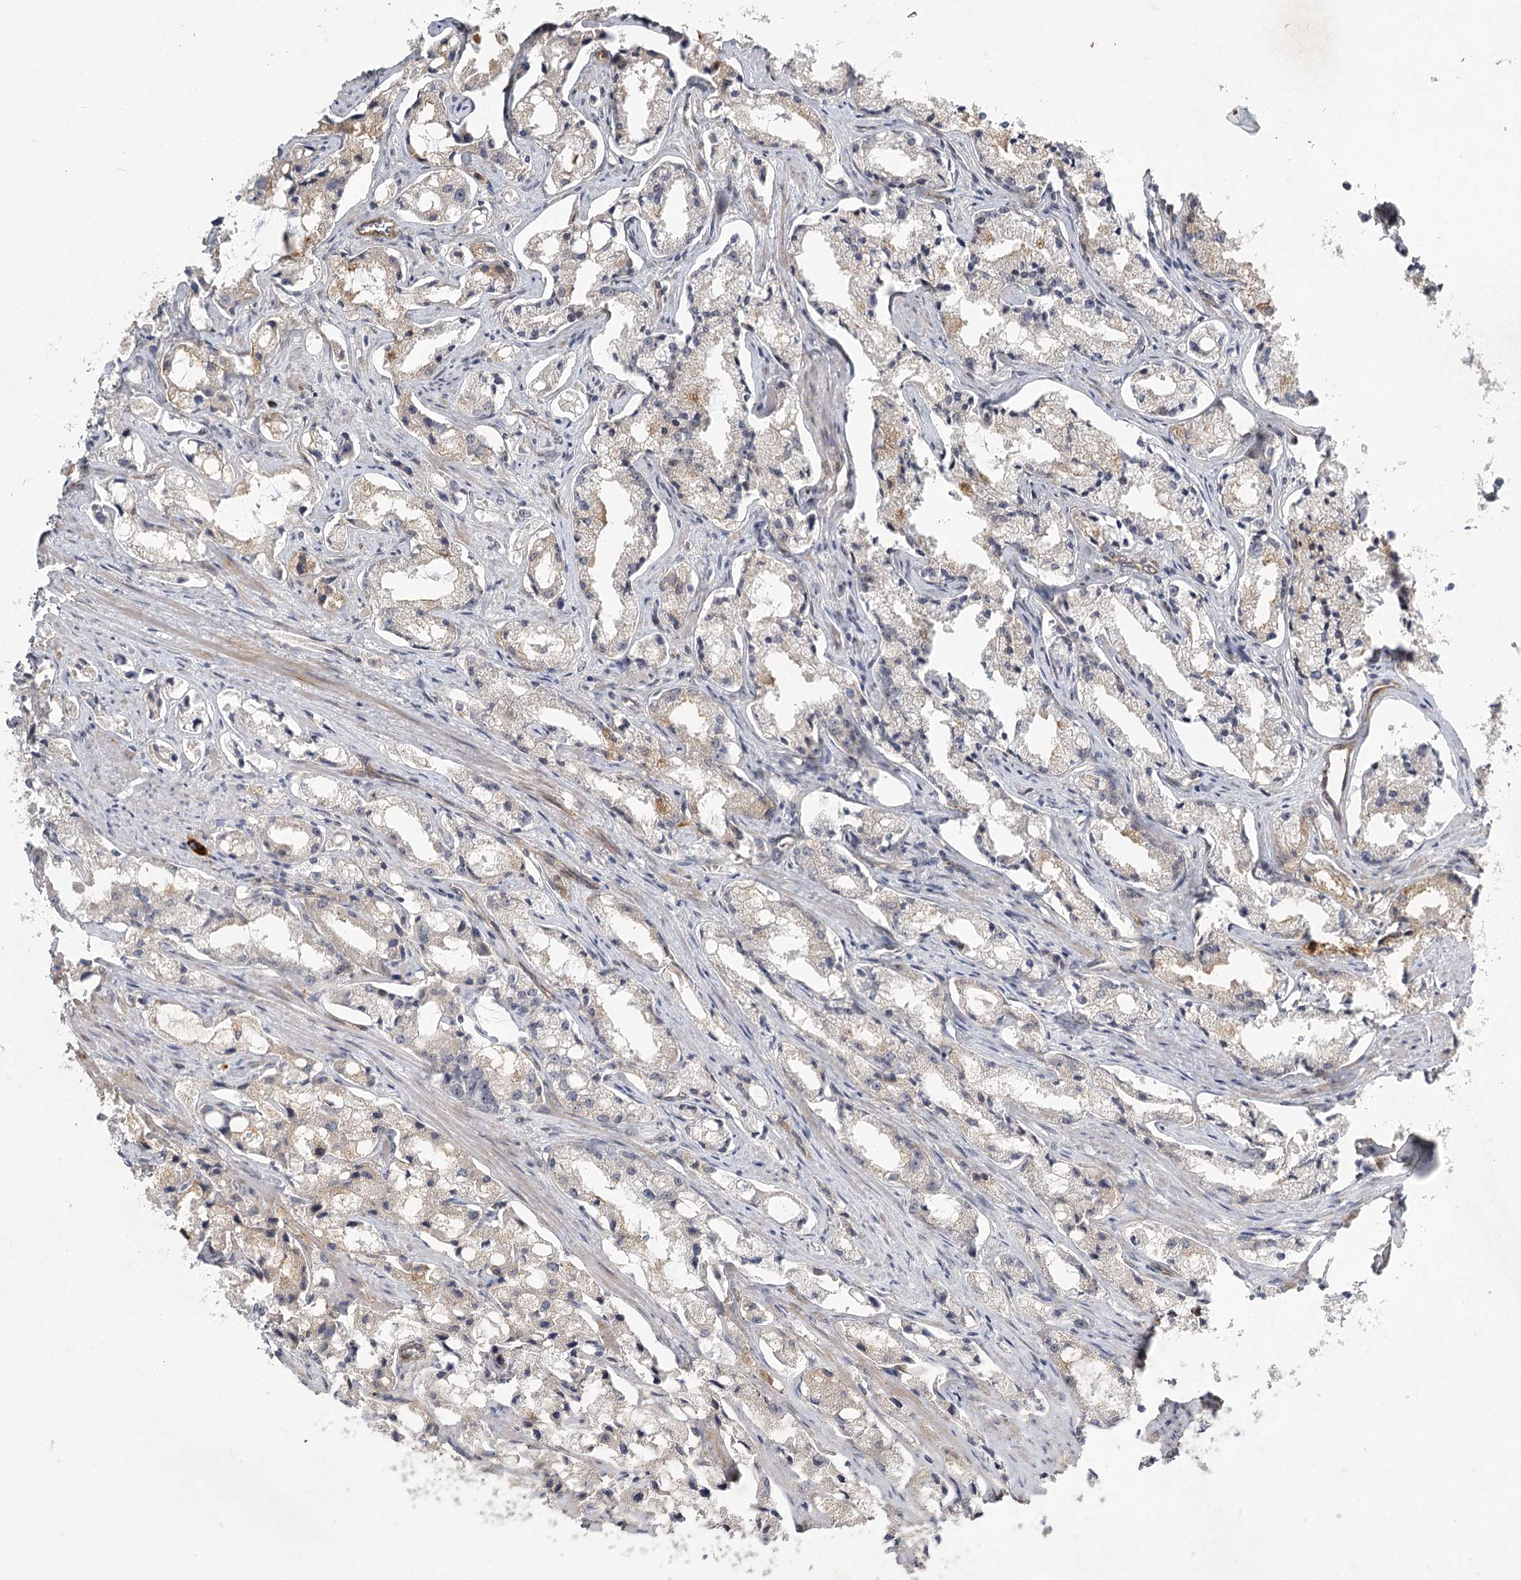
{"staining": {"intensity": "moderate", "quantity": "<25%", "location": "cytoplasmic/membranous"}, "tissue": "prostate cancer", "cell_type": "Tumor cells", "image_type": "cancer", "snomed": [{"axis": "morphology", "description": "Adenocarcinoma, High grade"}, {"axis": "topography", "description": "Prostate"}], "caption": "A histopathology image of prostate cancer (high-grade adenocarcinoma) stained for a protein reveals moderate cytoplasmic/membranous brown staining in tumor cells. The staining was performed using DAB (3,3'-diaminobenzidine), with brown indicating positive protein expression. Nuclei are stained blue with hematoxylin.", "gene": "MEPE", "patient": {"sex": "male", "age": 66}}